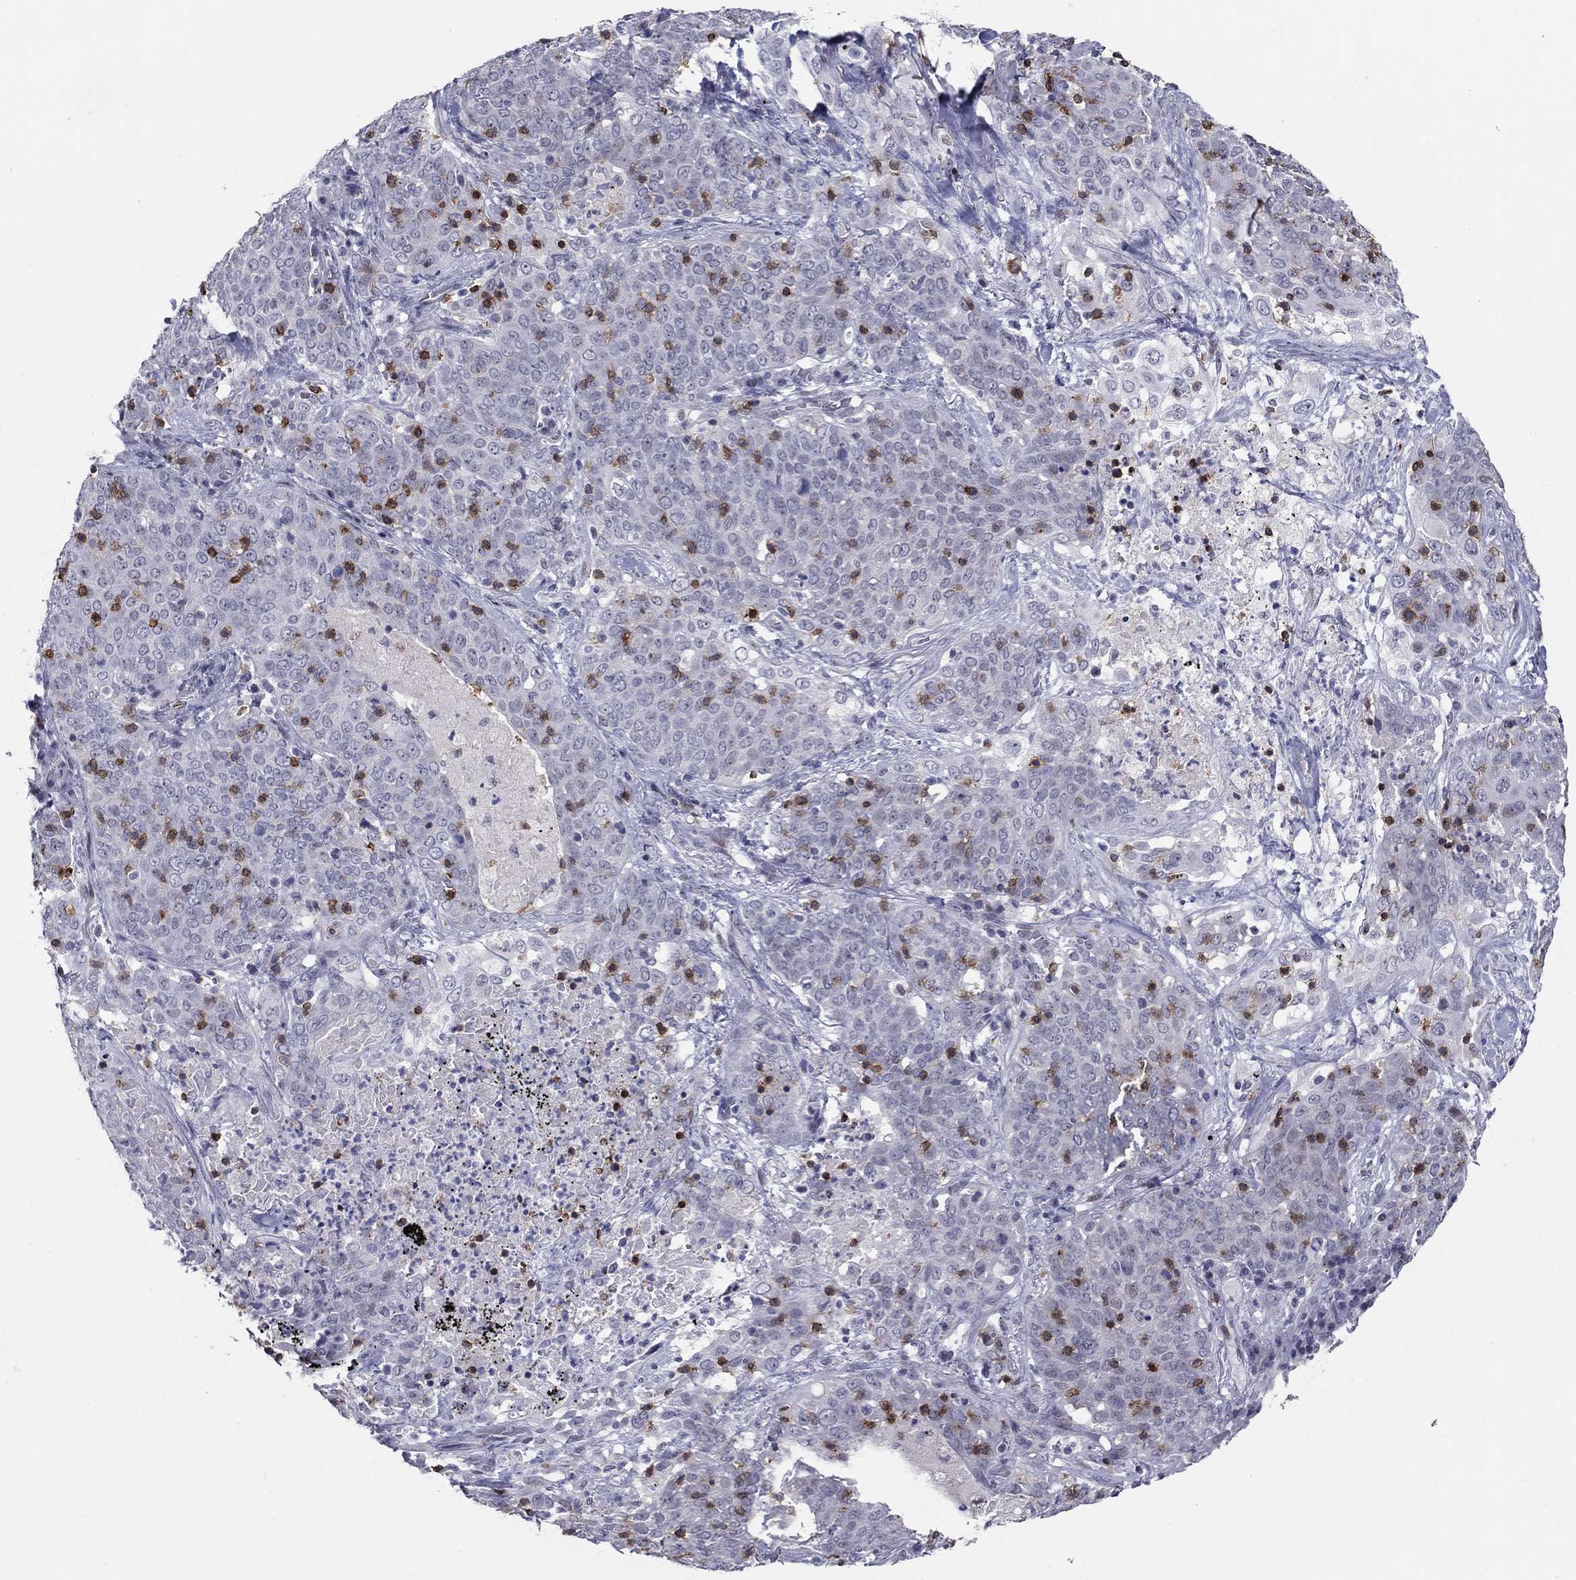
{"staining": {"intensity": "negative", "quantity": "none", "location": "none"}, "tissue": "lung cancer", "cell_type": "Tumor cells", "image_type": "cancer", "snomed": [{"axis": "morphology", "description": "Squamous cell carcinoma, NOS"}, {"axis": "topography", "description": "Lung"}], "caption": "DAB immunohistochemical staining of lung squamous cell carcinoma exhibits no significant positivity in tumor cells.", "gene": "ITGAE", "patient": {"sex": "male", "age": 82}}